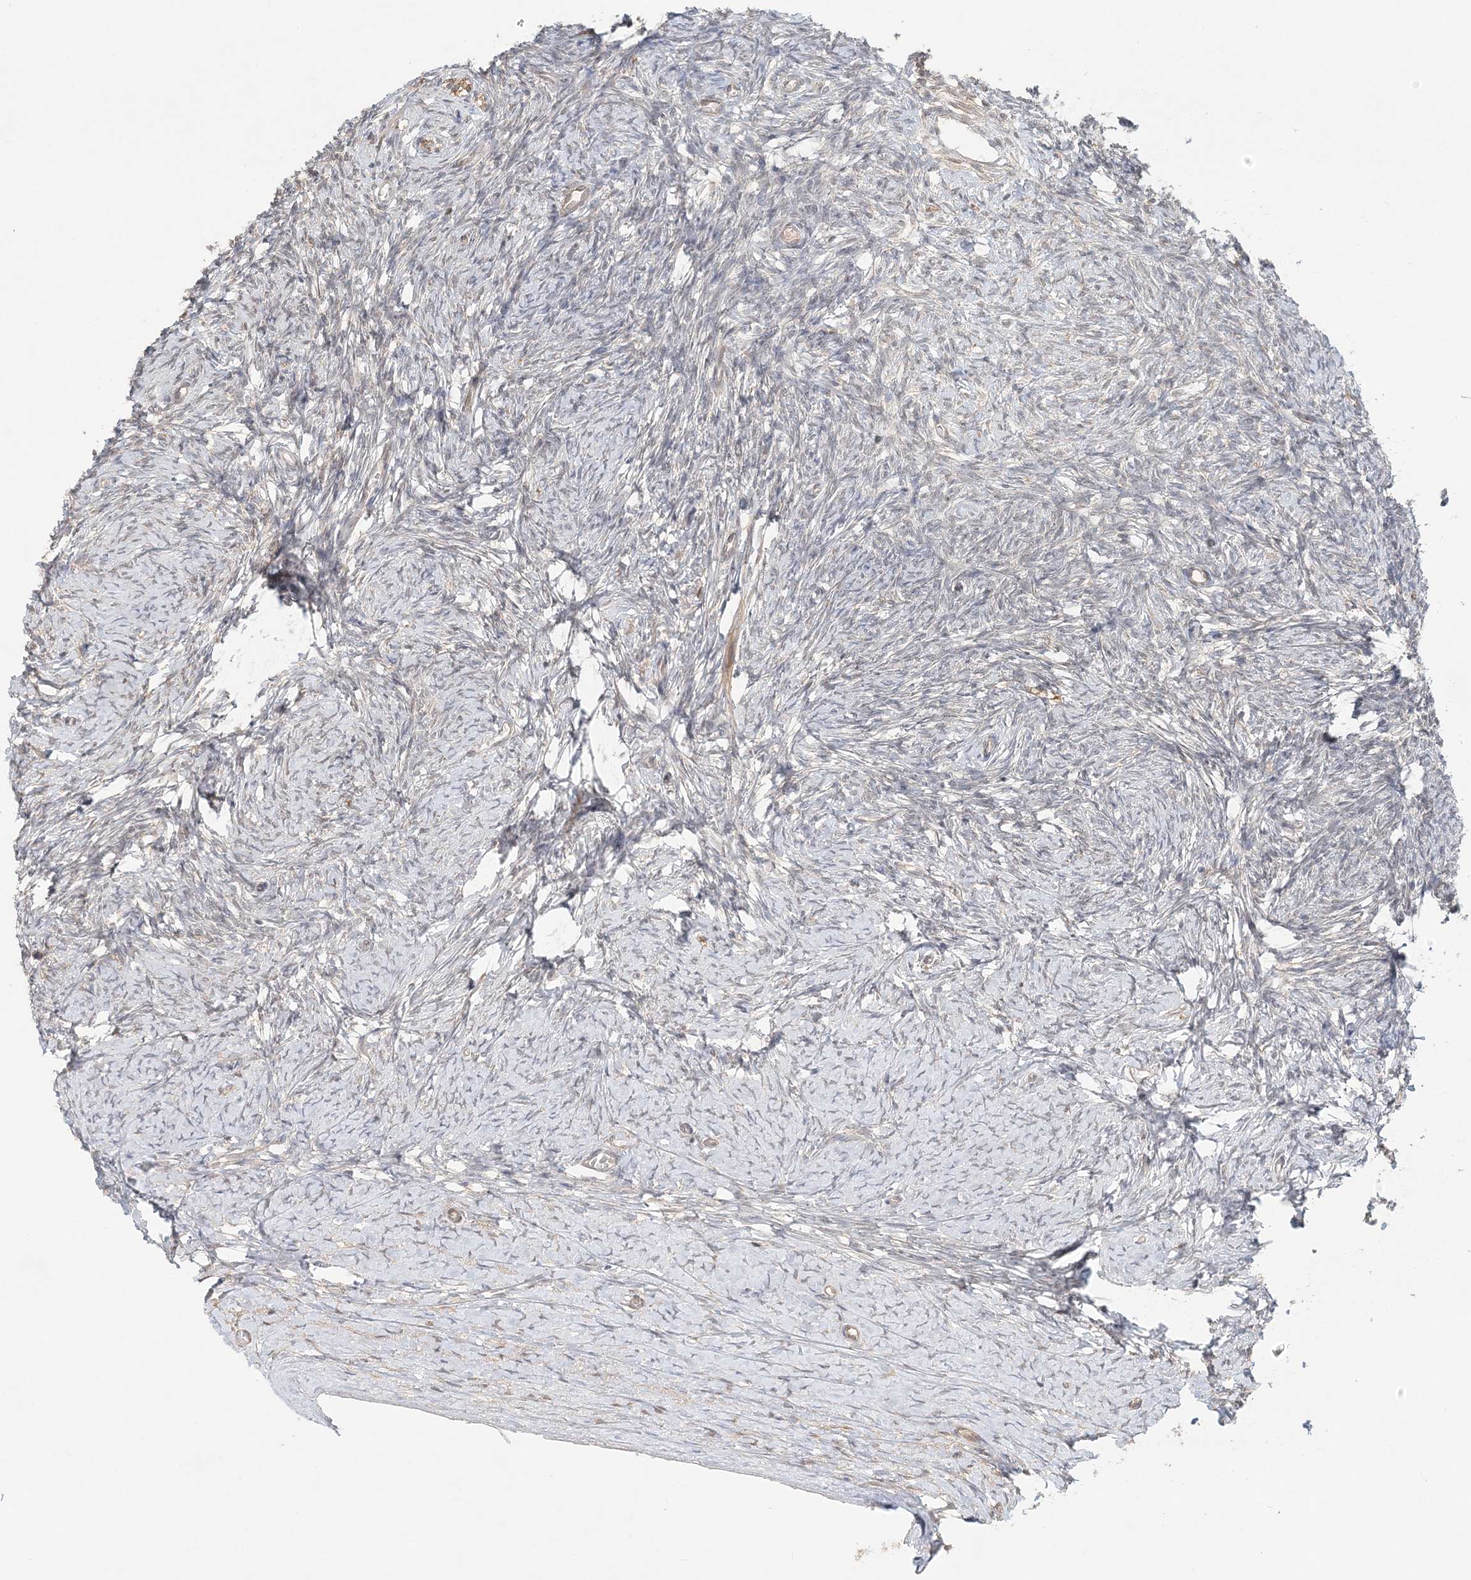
{"staining": {"intensity": "weak", "quantity": "<25%", "location": "cytoplasmic/membranous"}, "tissue": "ovary", "cell_type": "Ovarian stroma cells", "image_type": "normal", "snomed": [{"axis": "morphology", "description": "Normal tissue, NOS"}, {"axis": "morphology", "description": "Developmental malformation"}, {"axis": "topography", "description": "Ovary"}], "caption": "Ovary was stained to show a protein in brown. There is no significant positivity in ovarian stroma cells. Brightfield microscopy of immunohistochemistry (IHC) stained with DAB (brown) and hematoxylin (blue), captured at high magnification.", "gene": "KIAA0232", "patient": {"sex": "female", "age": 39}}